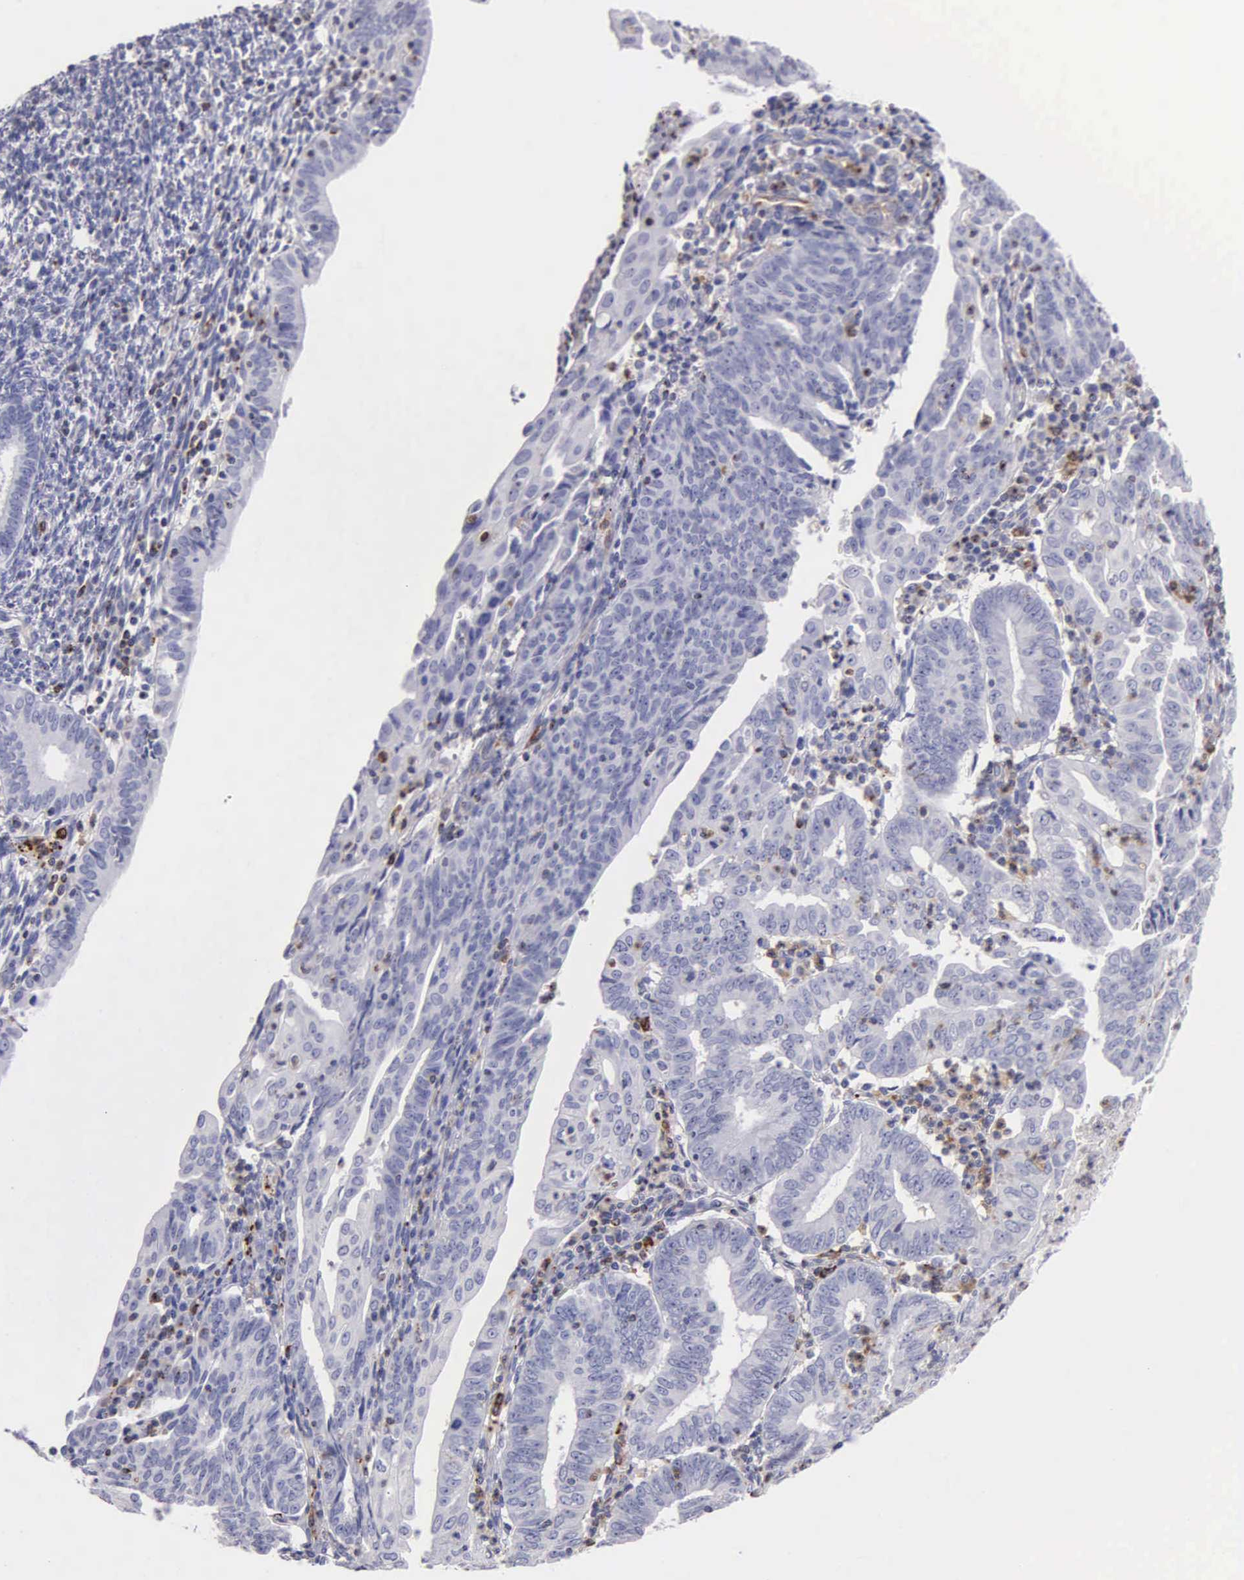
{"staining": {"intensity": "negative", "quantity": "none", "location": "none"}, "tissue": "endometrial cancer", "cell_type": "Tumor cells", "image_type": "cancer", "snomed": [{"axis": "morphology", "description": "Adenocarcinoma, NOS"}, {"axis": "topography", "description": "Endometrium"}], "caption": "Tumor cells show no significant protein expression in endometrial cancer (adenocarcinoma).", "gene": "SRGN", "patient": {"sex": "female", "age": 60}}